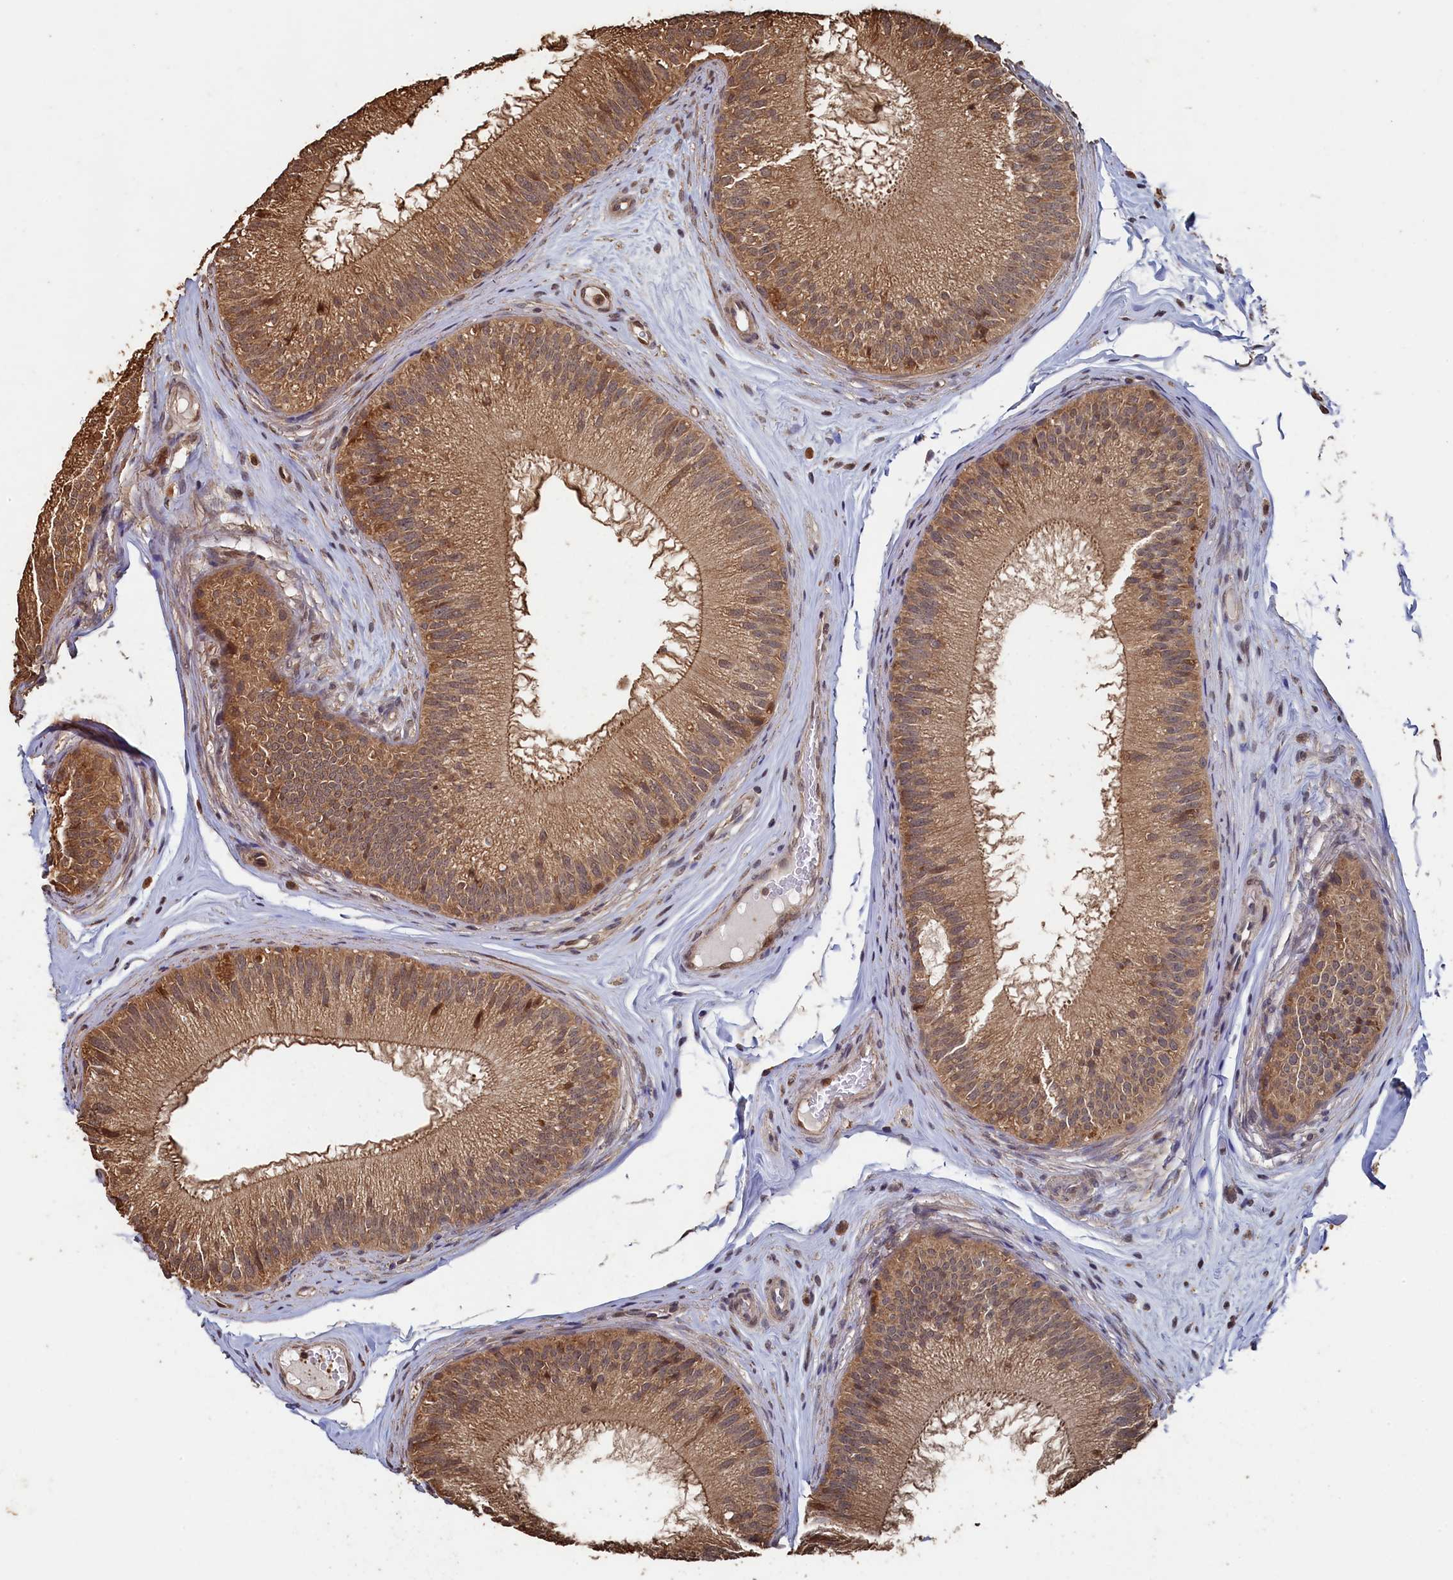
{"staining": {"intensity": "moderate", "quantity": ">75%", "location": "cytoplasmic/membranous"}, "tissue": "epididymis", "cell_type": "Glandular cells", "image_type": "normal", "snomed": [{"axis": "morphology", "description": "Normal tissue, NOS"}, {"axis": "topography", "description": "Epididymis"}], "caption": "A brown stain shows moderate cytoplasmic/membranous staining of a protein in glandular cells of normal epididymis. The staining was performed using DAB to visualize the protein expression in brown, while the nuclei were stained in blue with hematoxylin (Magnification: 20x).", "gene": "PIGN", "patient": {"sex": "male", "age": 45}}